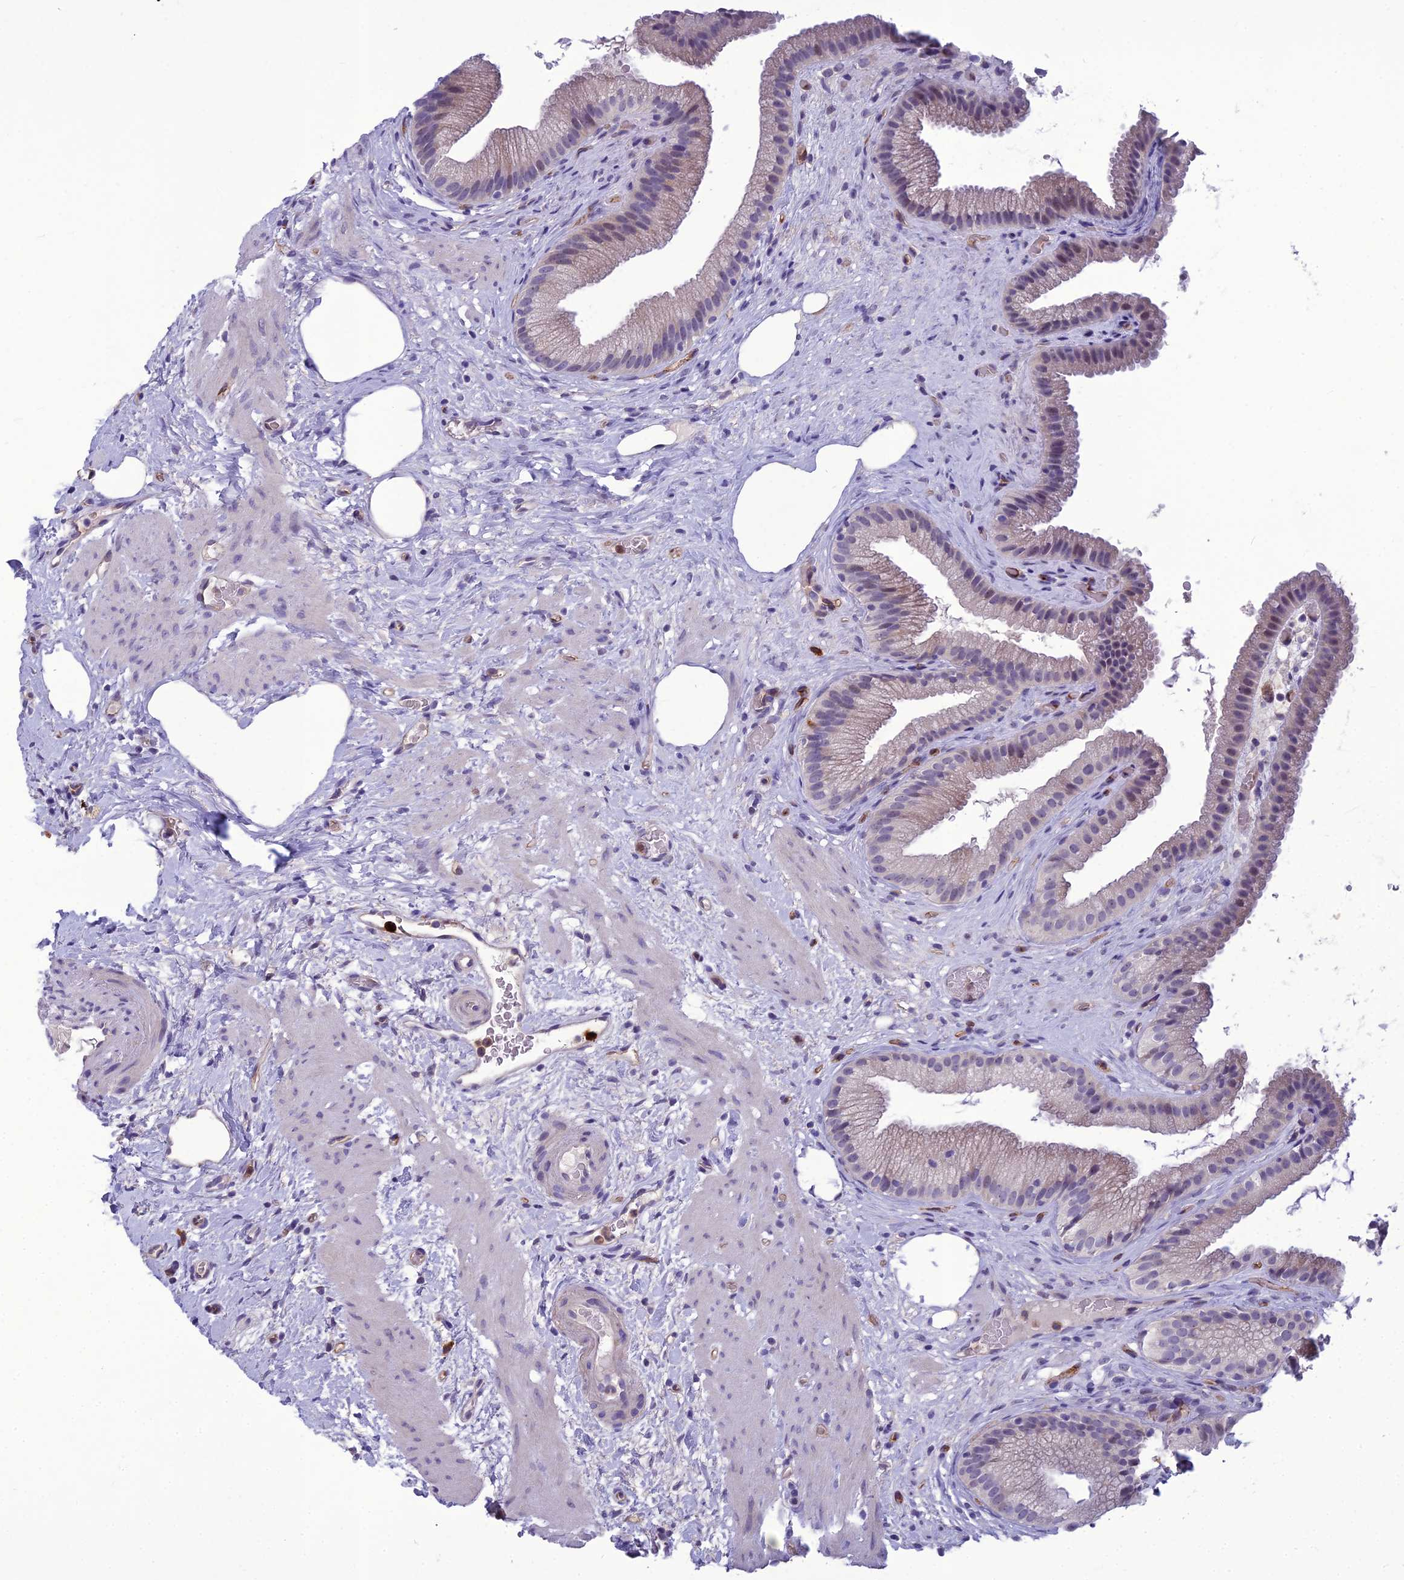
{"staining": {"intensity": "negative", "quantity": "none", "location": "none"}, "tissue": "gallbladder", "cell_type": "Glandular cells", "image_type": "normal", "snomed": [{"axis": "morphology", "description": "Normal tissue, NOS"}, {"axis": "morphology", "description": "Inflammation, NOS"}, {"axis": "topography", "description": "Gallbladder"}], "caption": "High power microscopy histopathology image of an IHC histopathology image of normal gallbladder, revealing no significant positivity in glandular cells. (IHC, brightfield microscopy, high magnification).", "gene": "BBS7", "patient": {"sex": "male", "age": 51}}